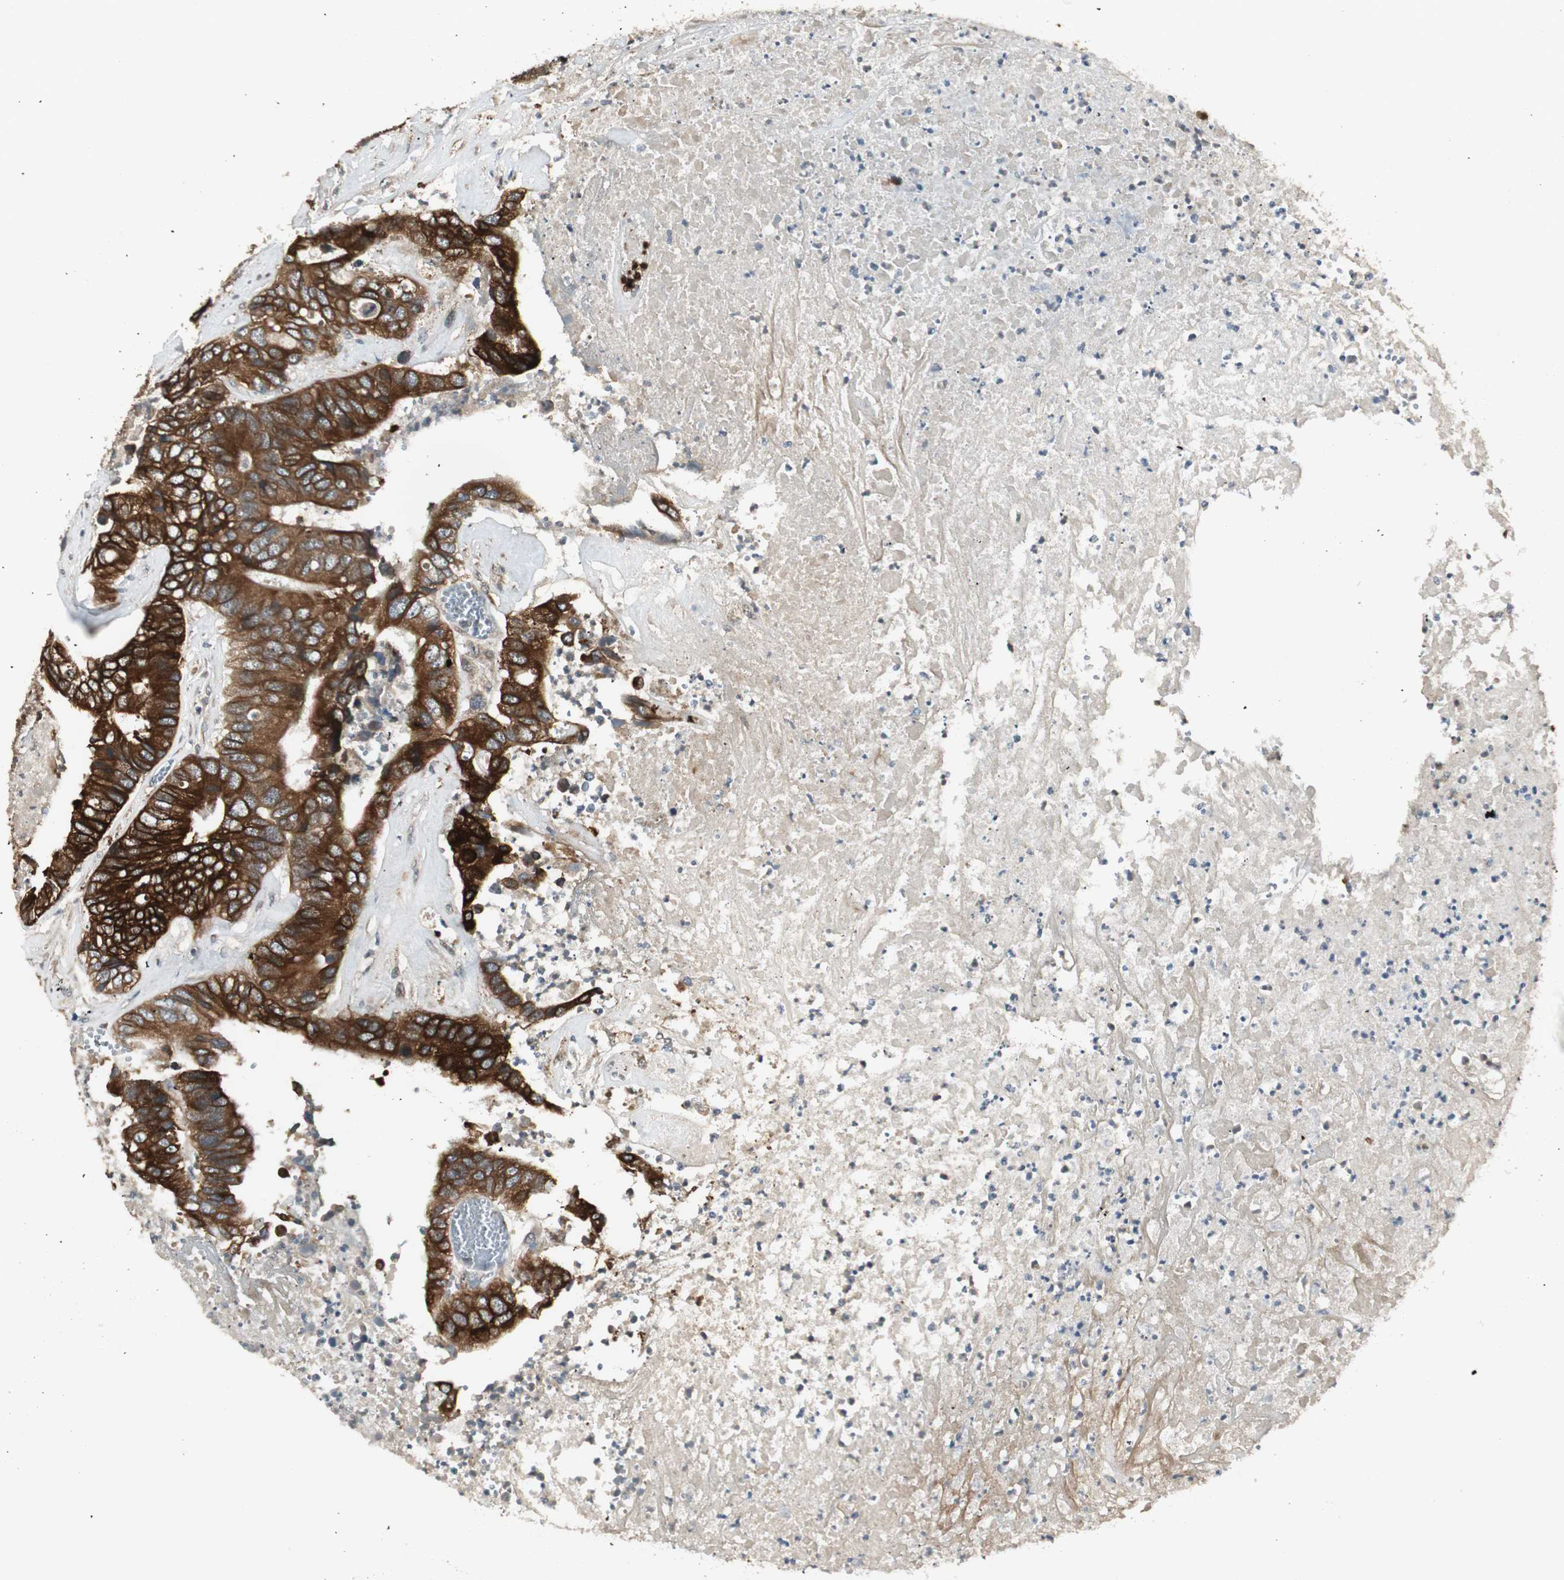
{"staining": {"intensity": "strong", "quantity": ">75%", "location": "cytoplasmic/membranous"}, "tissue": "colorectal cancer", "cell_type": "Tumor cells", "image_type": "cancer", "snomed": [{"axis": "morphology", "description": "Adenocarcinoma, NOS"}, {"axis": "topography", "description": "Rectum"}], "caption": "Colorectal cancer was stained to show a protein in brown. There is high levels of strong cytoplasmic/membranous positivity in about >75% of tumor cells. (DAB (3,3'-diaminobenzidine) = brown stain, brightfield microscopy at high magnification).", "gene": "ACSL5", "patient": {"sex": "male", "age": 55}}